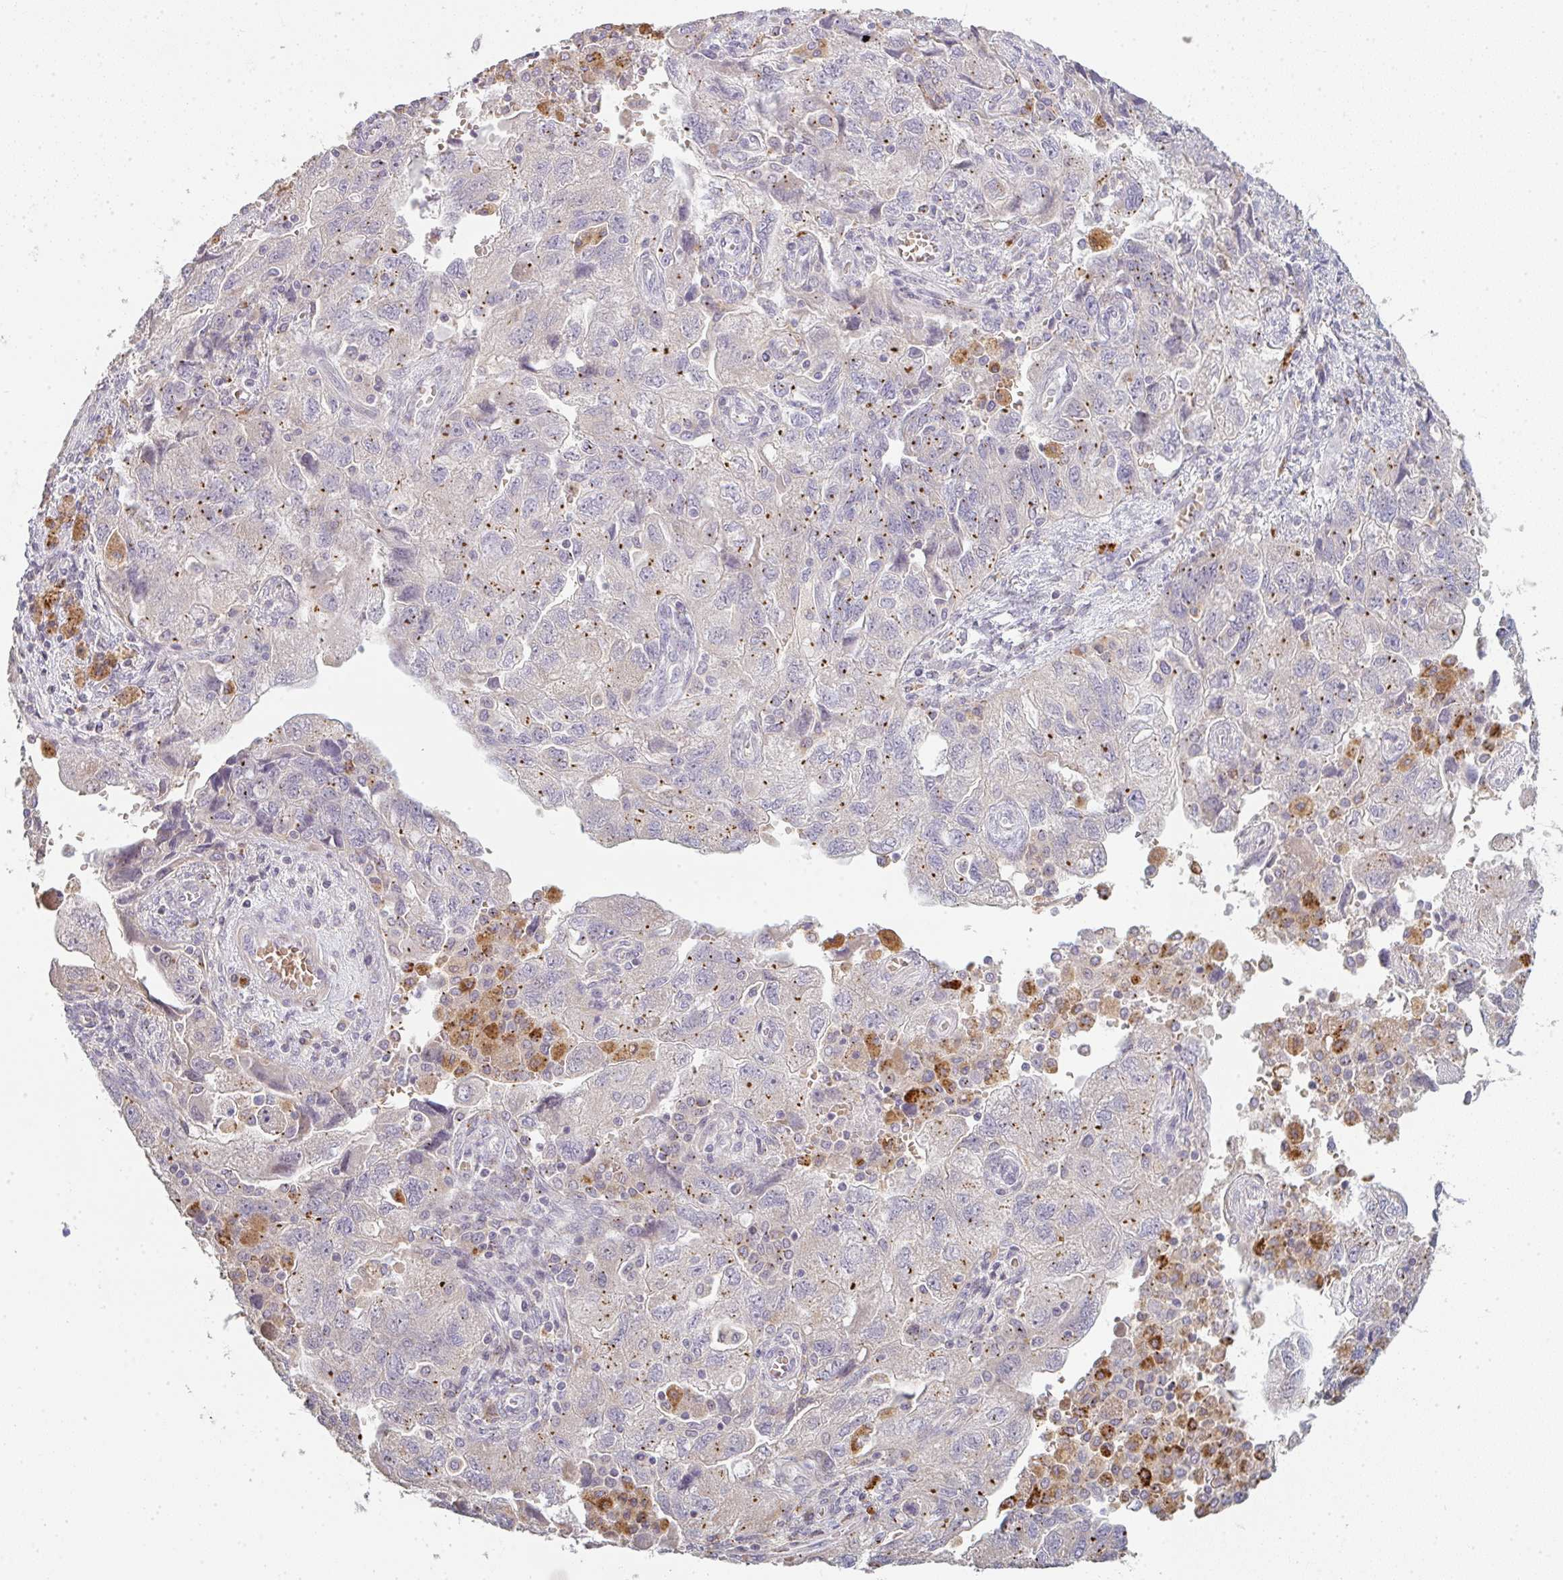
{"staining": {"intensity": "negative", "quantity": "none", "location": "none"}, "tissue": "ovarian cancer", "cell_type": "Tumor cells", "image_type": "cancer", "snomed": [{"axis": "morphology", "description": "Carcinoma, NOS"}, {"axis": "morphology", "description": "Cystadenocarcinoma, serous, NOS"}, {"axis": "topography", "description": "Ovary"}], "caption": "The photomicrograph demonstrates no staining of tumor cells in ovarian cancer.", "gene": "TMEM237", "patient": {"sex": "female", "age": 69}}